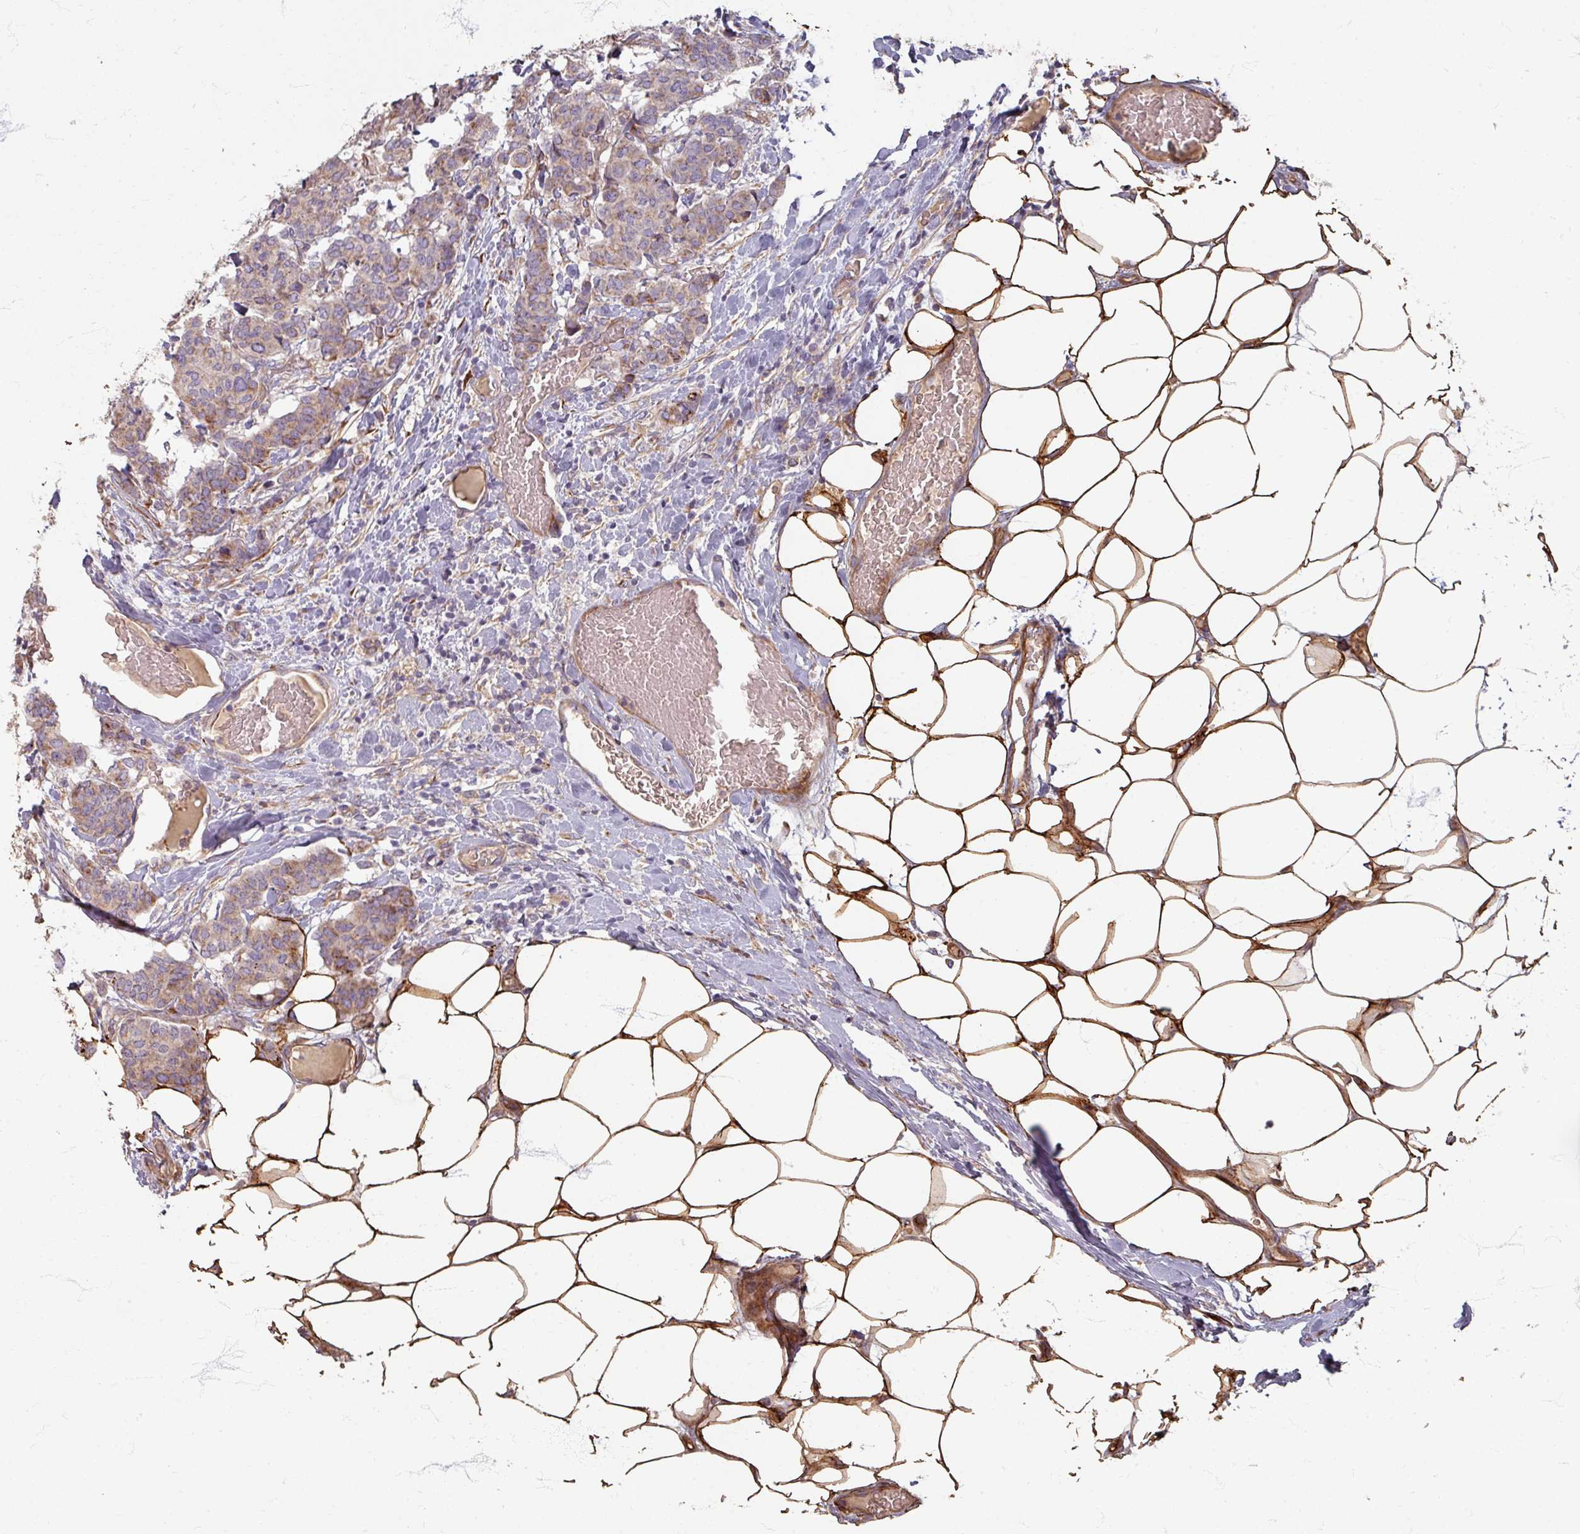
{"staining": {"intensity": "moderate", "quantity": "<25%", "location": "cytoplasmic/membranous"}, "tissue": "breast cancer", "cell_type": "Tumor cells", "image_type": "cancer", "snomed": [{"axis": "morphology", "description": "Duct carcinoma"}, {"axis": "topography", "description": "Breast"}], "caption": "About <25% of tumor cells in human infiltrating ductal carcinoma (breast) exhibit moderate cytoplasmic/membranous protein expression as visualized by brown immunohistochemical staining.", "gene": "GABARAPL1", "patient": {"sex": "female", "age": 75}}